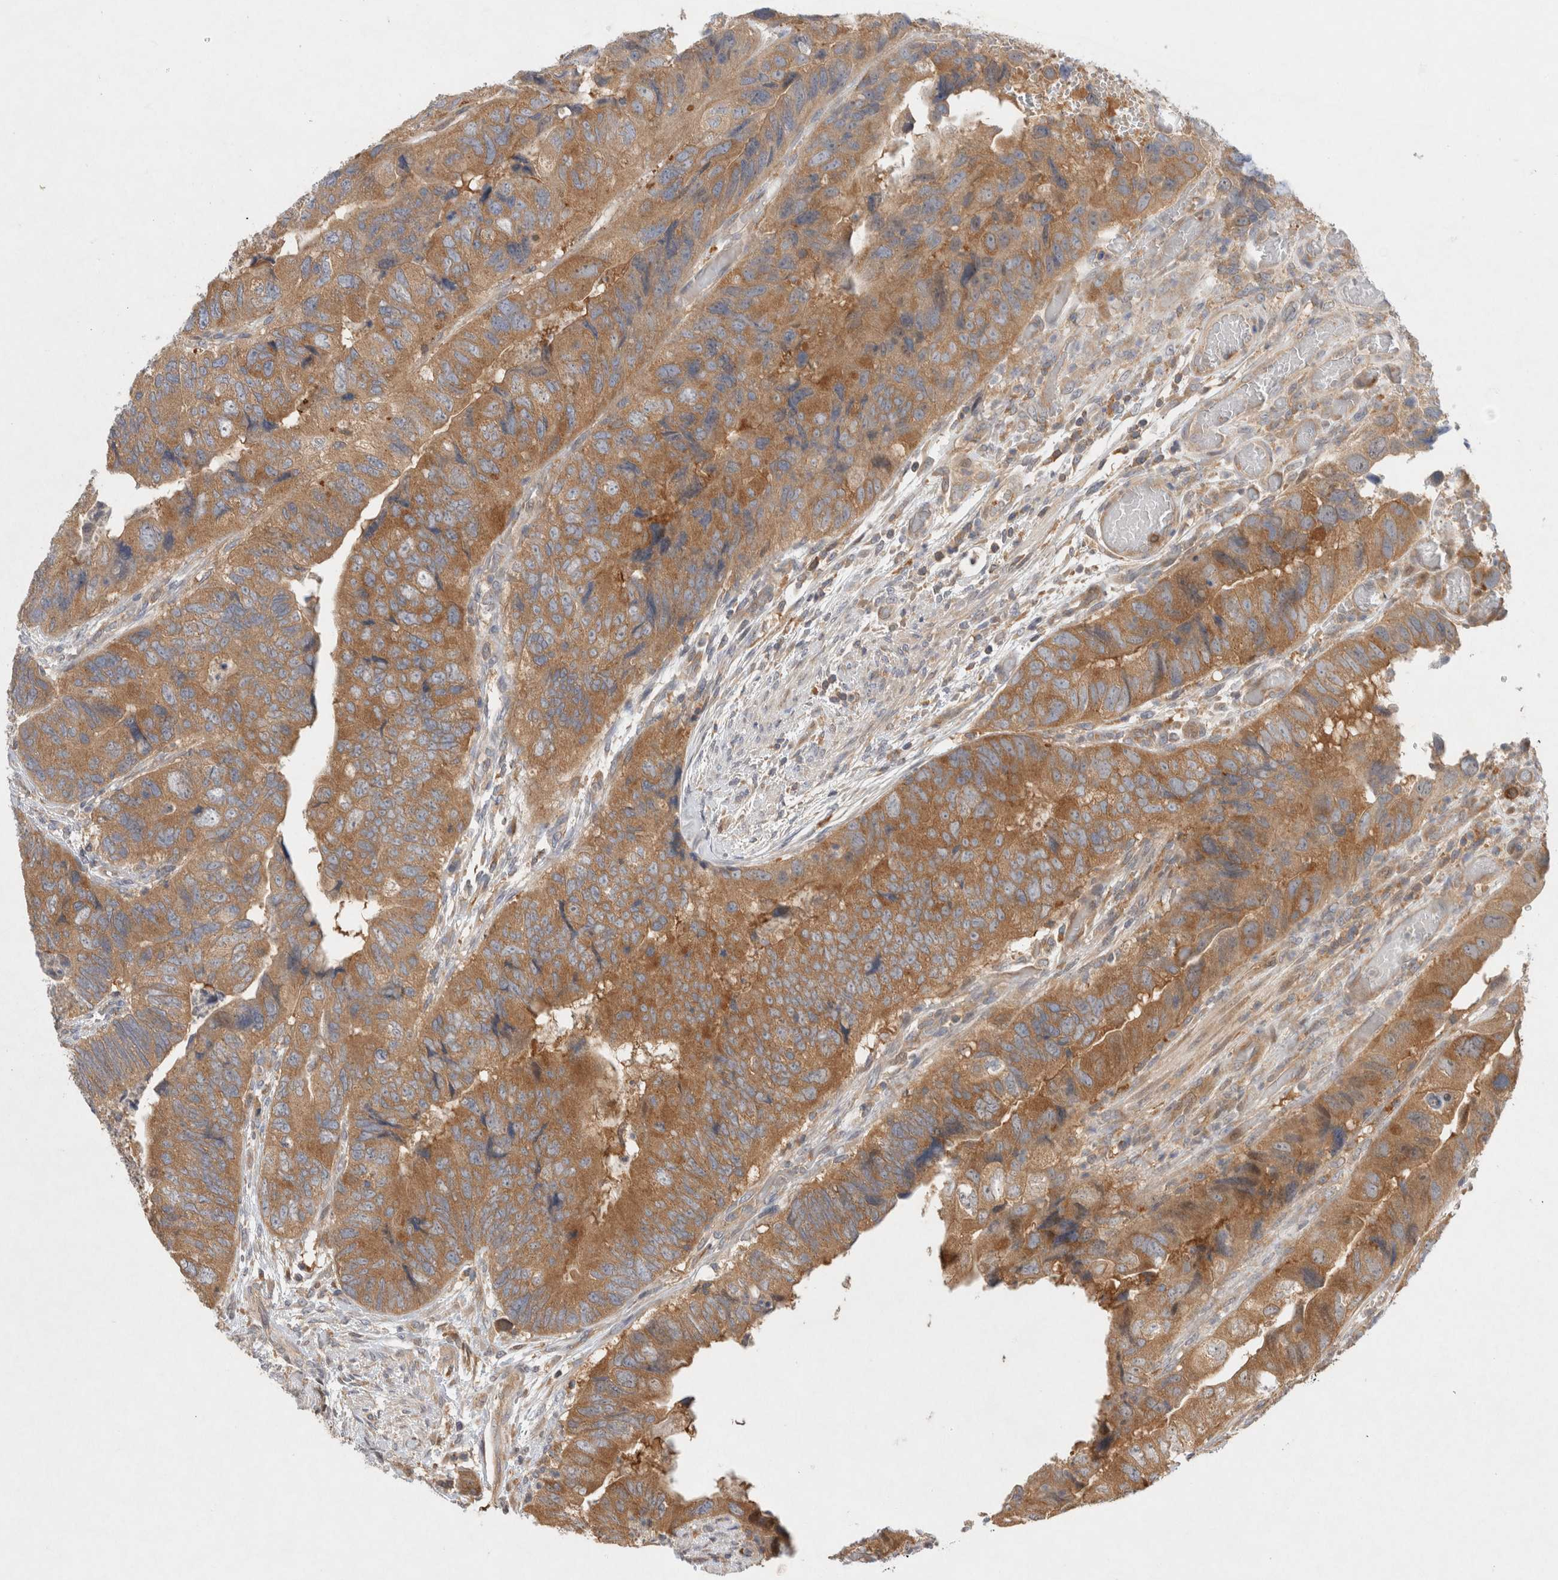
{"staining": {"intensity": "moderate", "quantity": ">75%", "location": "cytoplasmic/membranous"}, "tissue": "colorectal cancer", "cell_type": "Tumor cells", "image_type": "cancer", "snomed": [{"axis": "morphology", "description": "Adenocarcinoma, NOS"}, {"axis": "topography", "description": "Rectum"}], "caption": "The micrograph reveals immunohistochemical staining of colorectal adenocarcinoma. There is moderate cytoplasmic/membranous expression is seen in approximately >75% of tumor cells.", "gene": "HTT", "patient": {"sex": "male", "age": 63}}